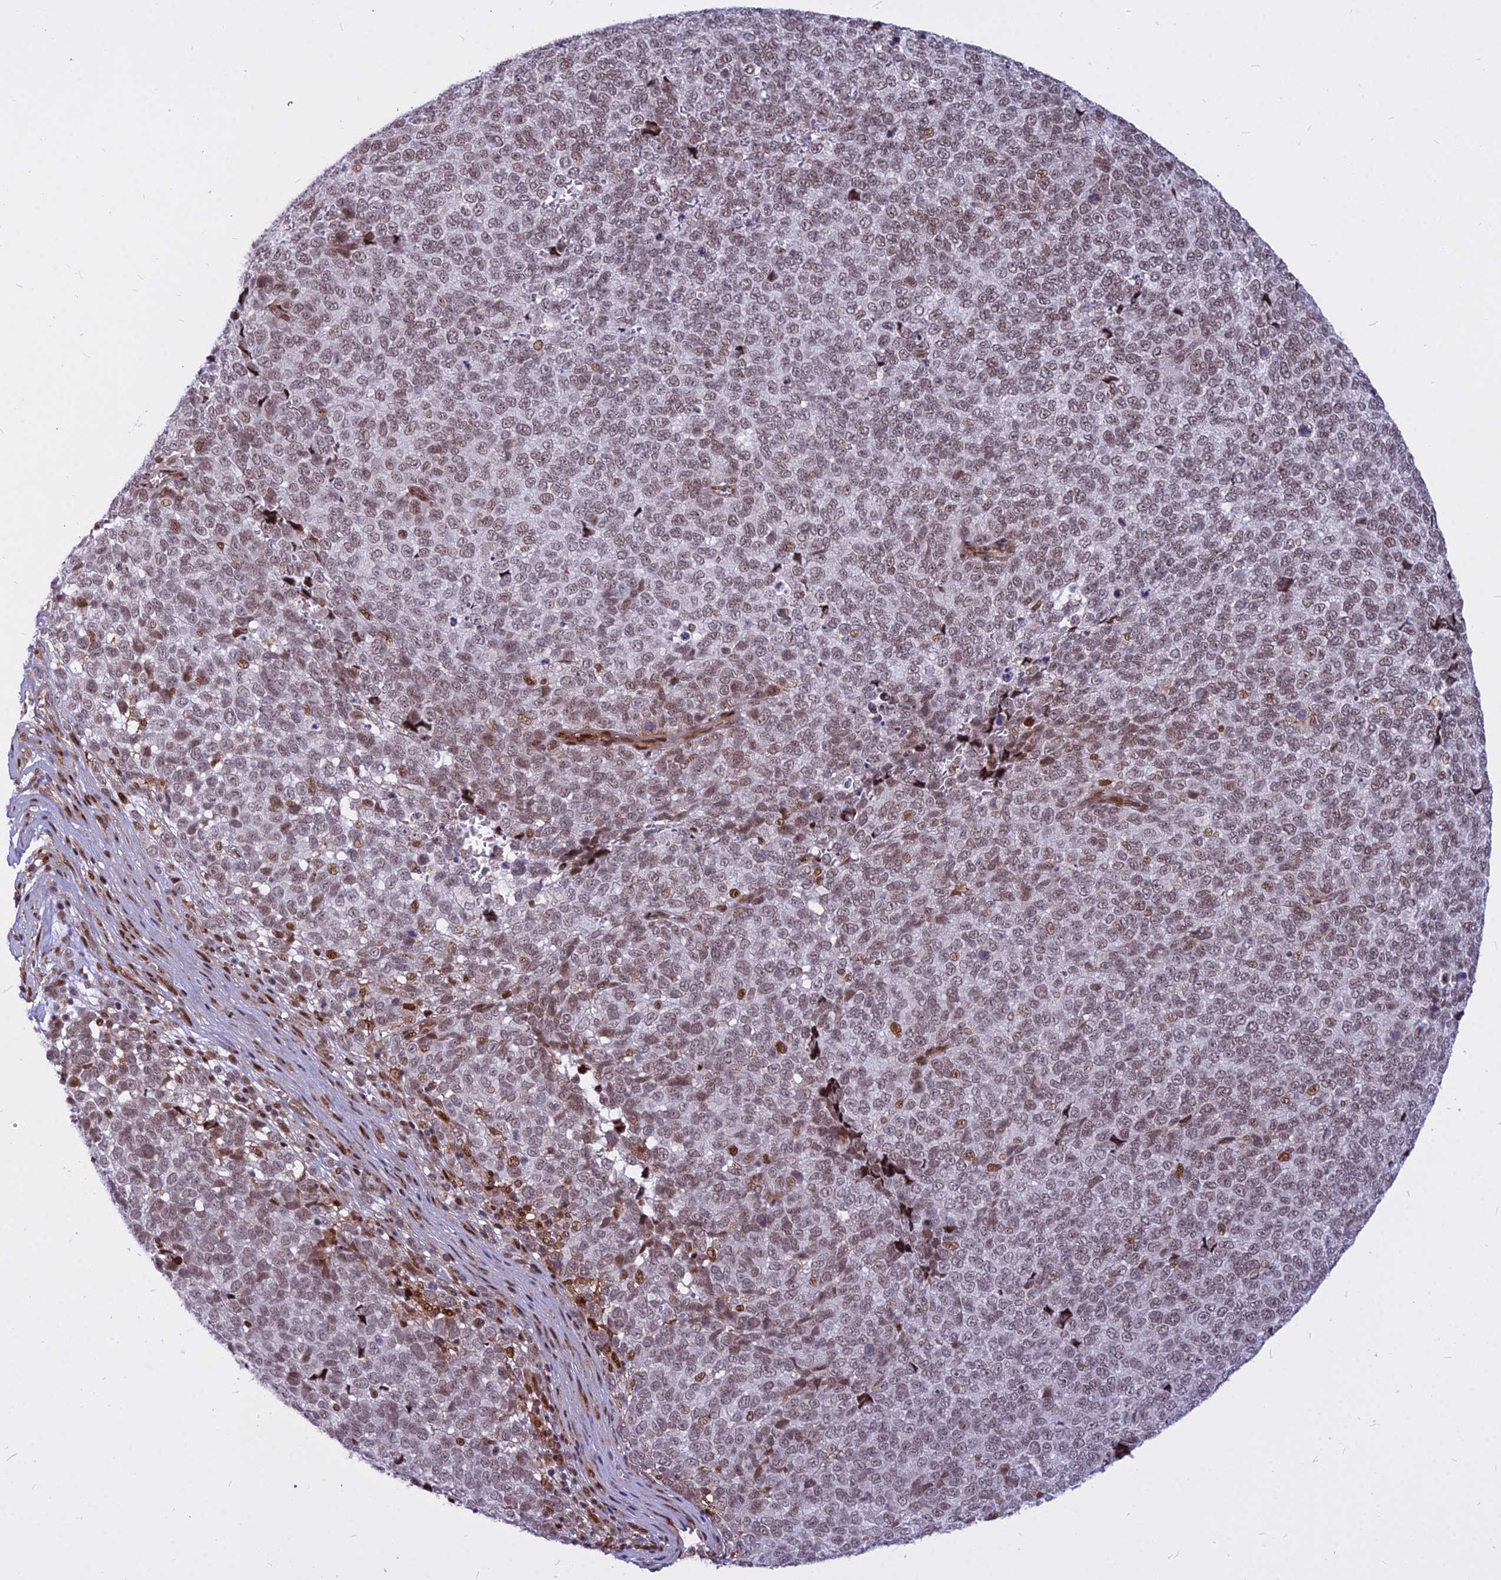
{"staining": {"intensity": "weak", "quantity": ">75%", "location": "nuclear"}, "tissue": "melanoma", "cell_type": "Tumor cells", "image_type": "cancer", "snomed": [{"axis": "morphology", "description": "Malignant melanoma, NOS"}, {"axis": "topography", "description": "Nose, NOS"}], "caption": "Immunohistochemical staining of malignant melanoma exhibits low levels of weak nuclear staining in approximately >75% of tumor cells.", "gene": "ALG10", "patient": {"sex": "female", "age": 48}}